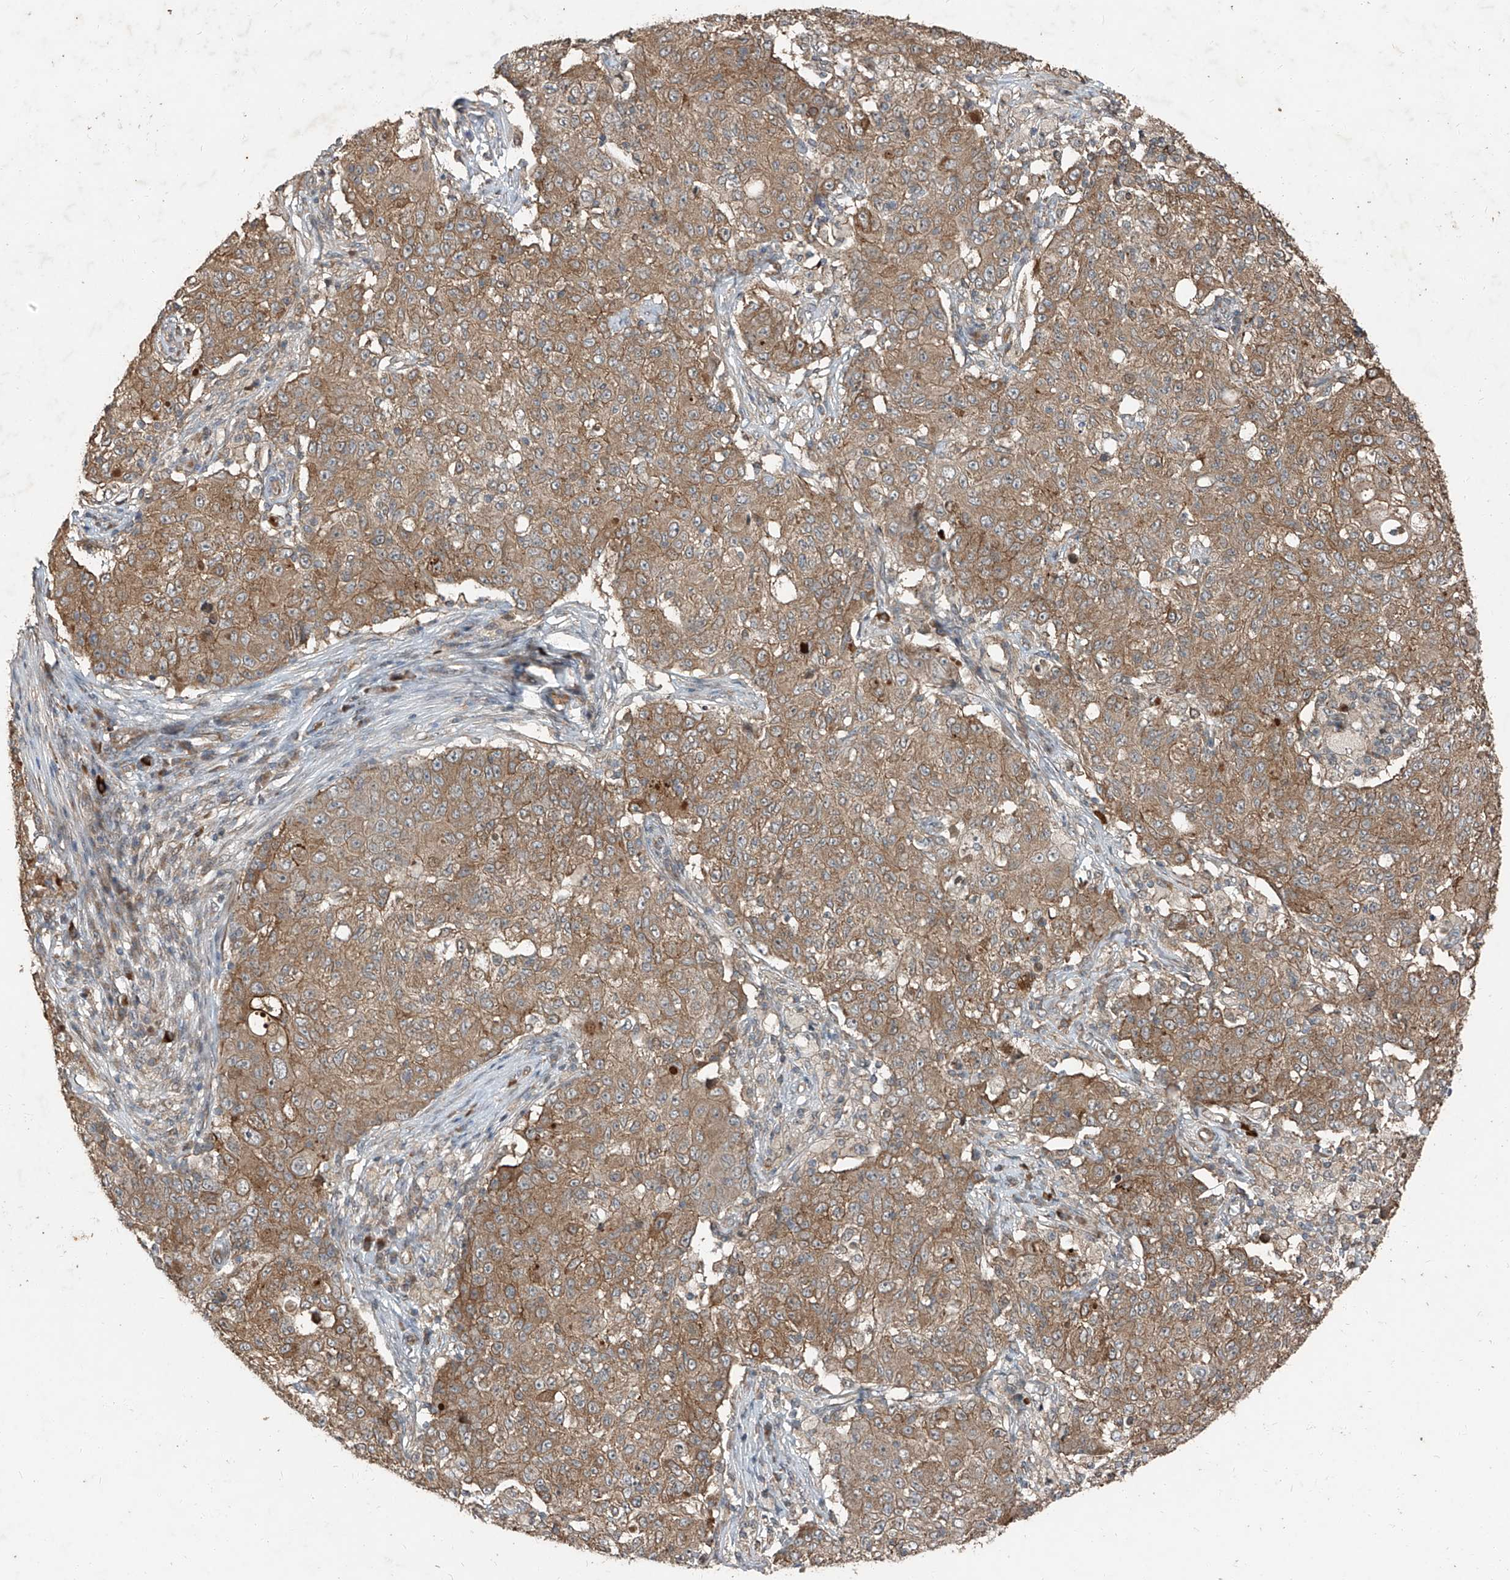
{"staining": {"intensity": "moderate", "quantity": ">75%", "location": "cytoplasmic/membranous"}, "tissue": "ovarian cancer", "cell_type": "Tumor cells", "image_type": "cancer", "snomed": [{"axis": "morphology", "description": "Carcinoma, endometroid"}, {"axis": "topography", "description": "Ovary"}], "caption": "A high-resolution micrograph shows IHC staining of ovarian cancer, which demonstrates moderate cytoplasmic/membranous expression in approximately >75% of tumor cells.", "gene": "CCN1", "patient": {"sex": "female", "age": 42}}